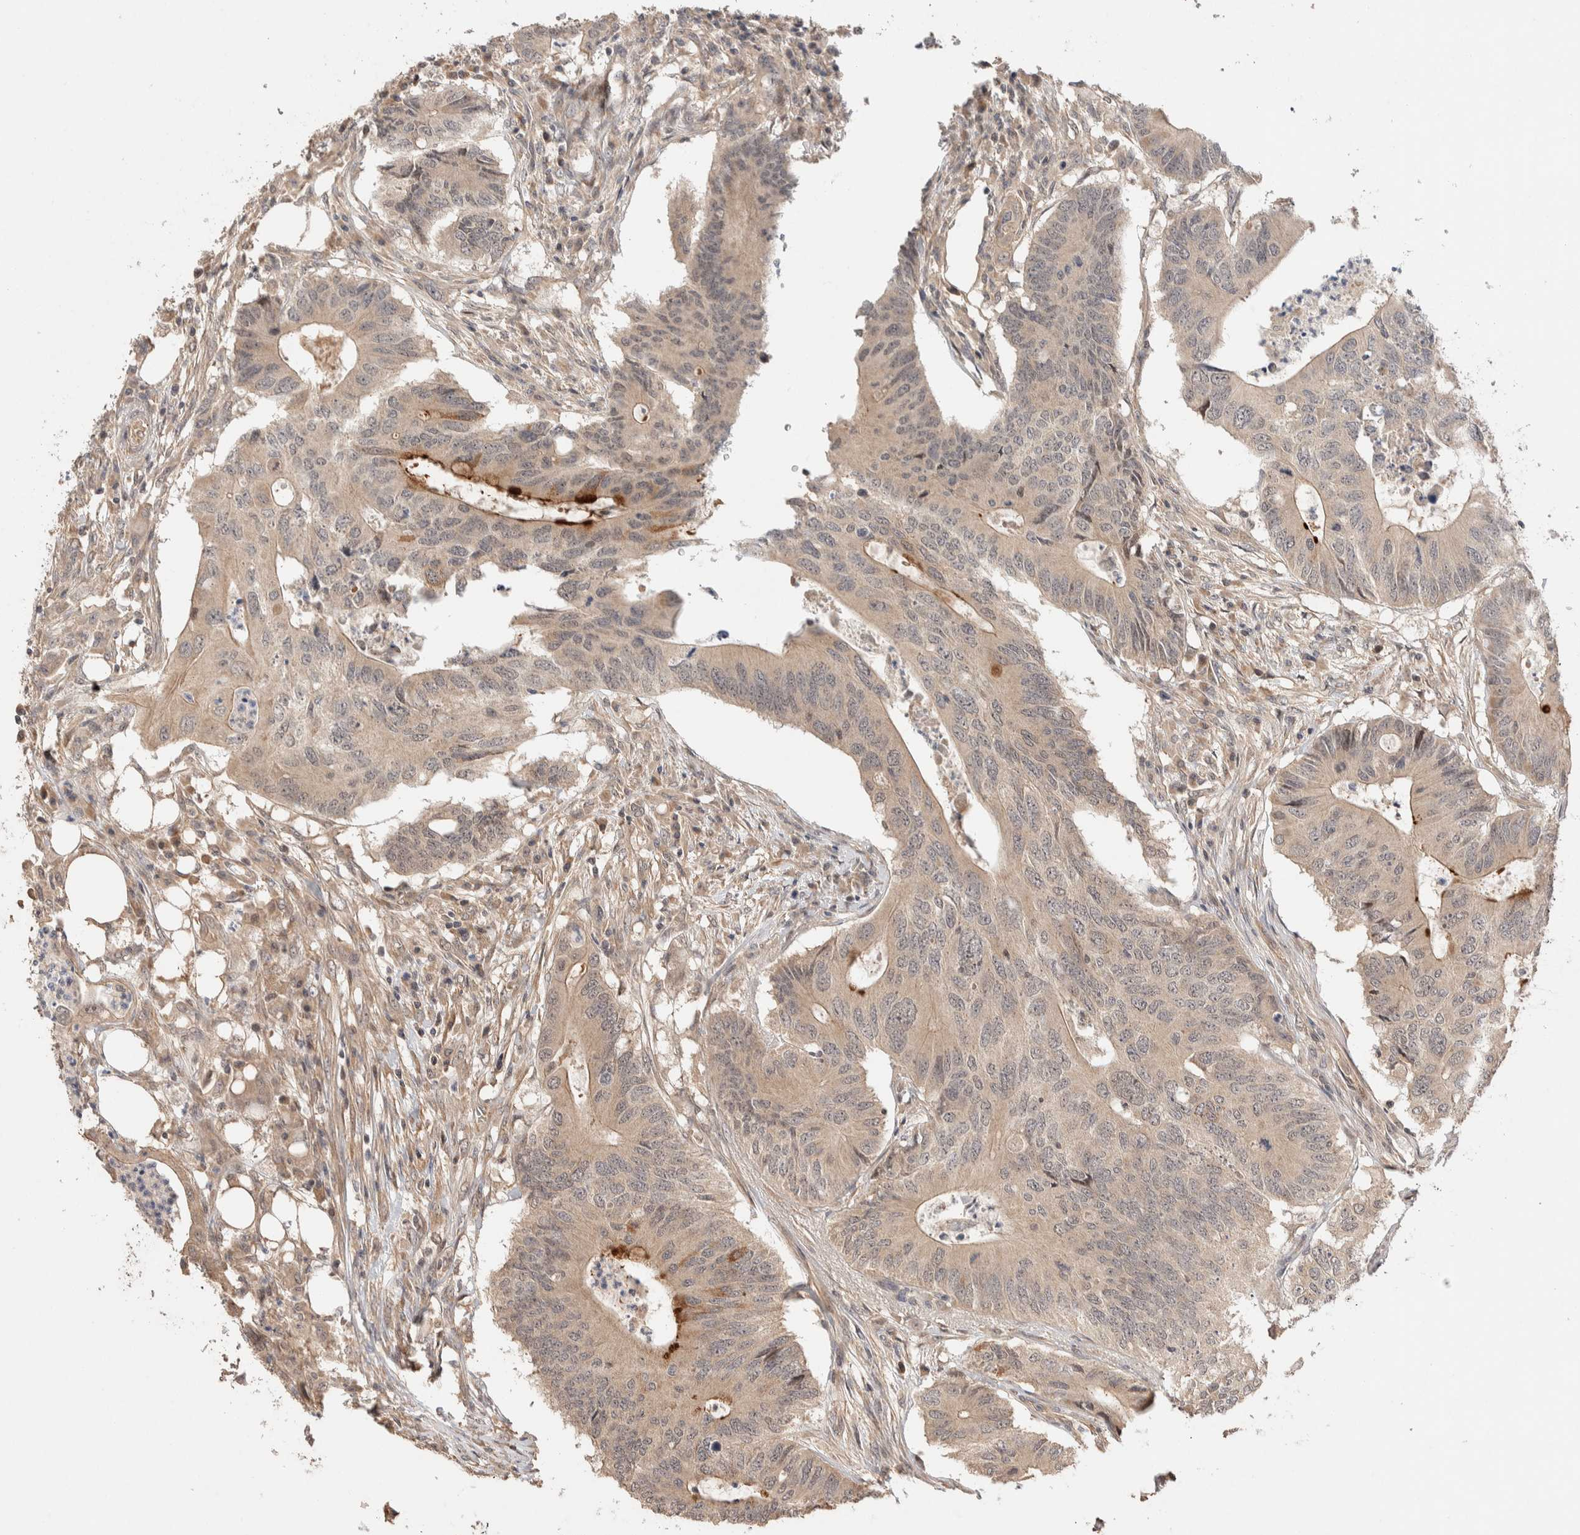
{"staining": {"intensity": "weak", "quantity": ">75%", "location": "cytoplasmic/membranous,nuclear"}, "tissue": "colorectal cancer", "cell_type": "Tumor cells", "image_type": "cancer", "snomed": [{"axis": "morphology", "description": "Adenocarcinoma, NOS"}, {"axis": "topography", "description": "Colon"}], "caption": "The photomicrograph exhibits immunohistochemical staining of colorectal adenocarcinoma. There is weak cytoplasmic/membranous and nuclear staining is present in about >75% of tumor cells.", "gene": "PRDM15", "patient": {"sex": "male", "age": 71}}